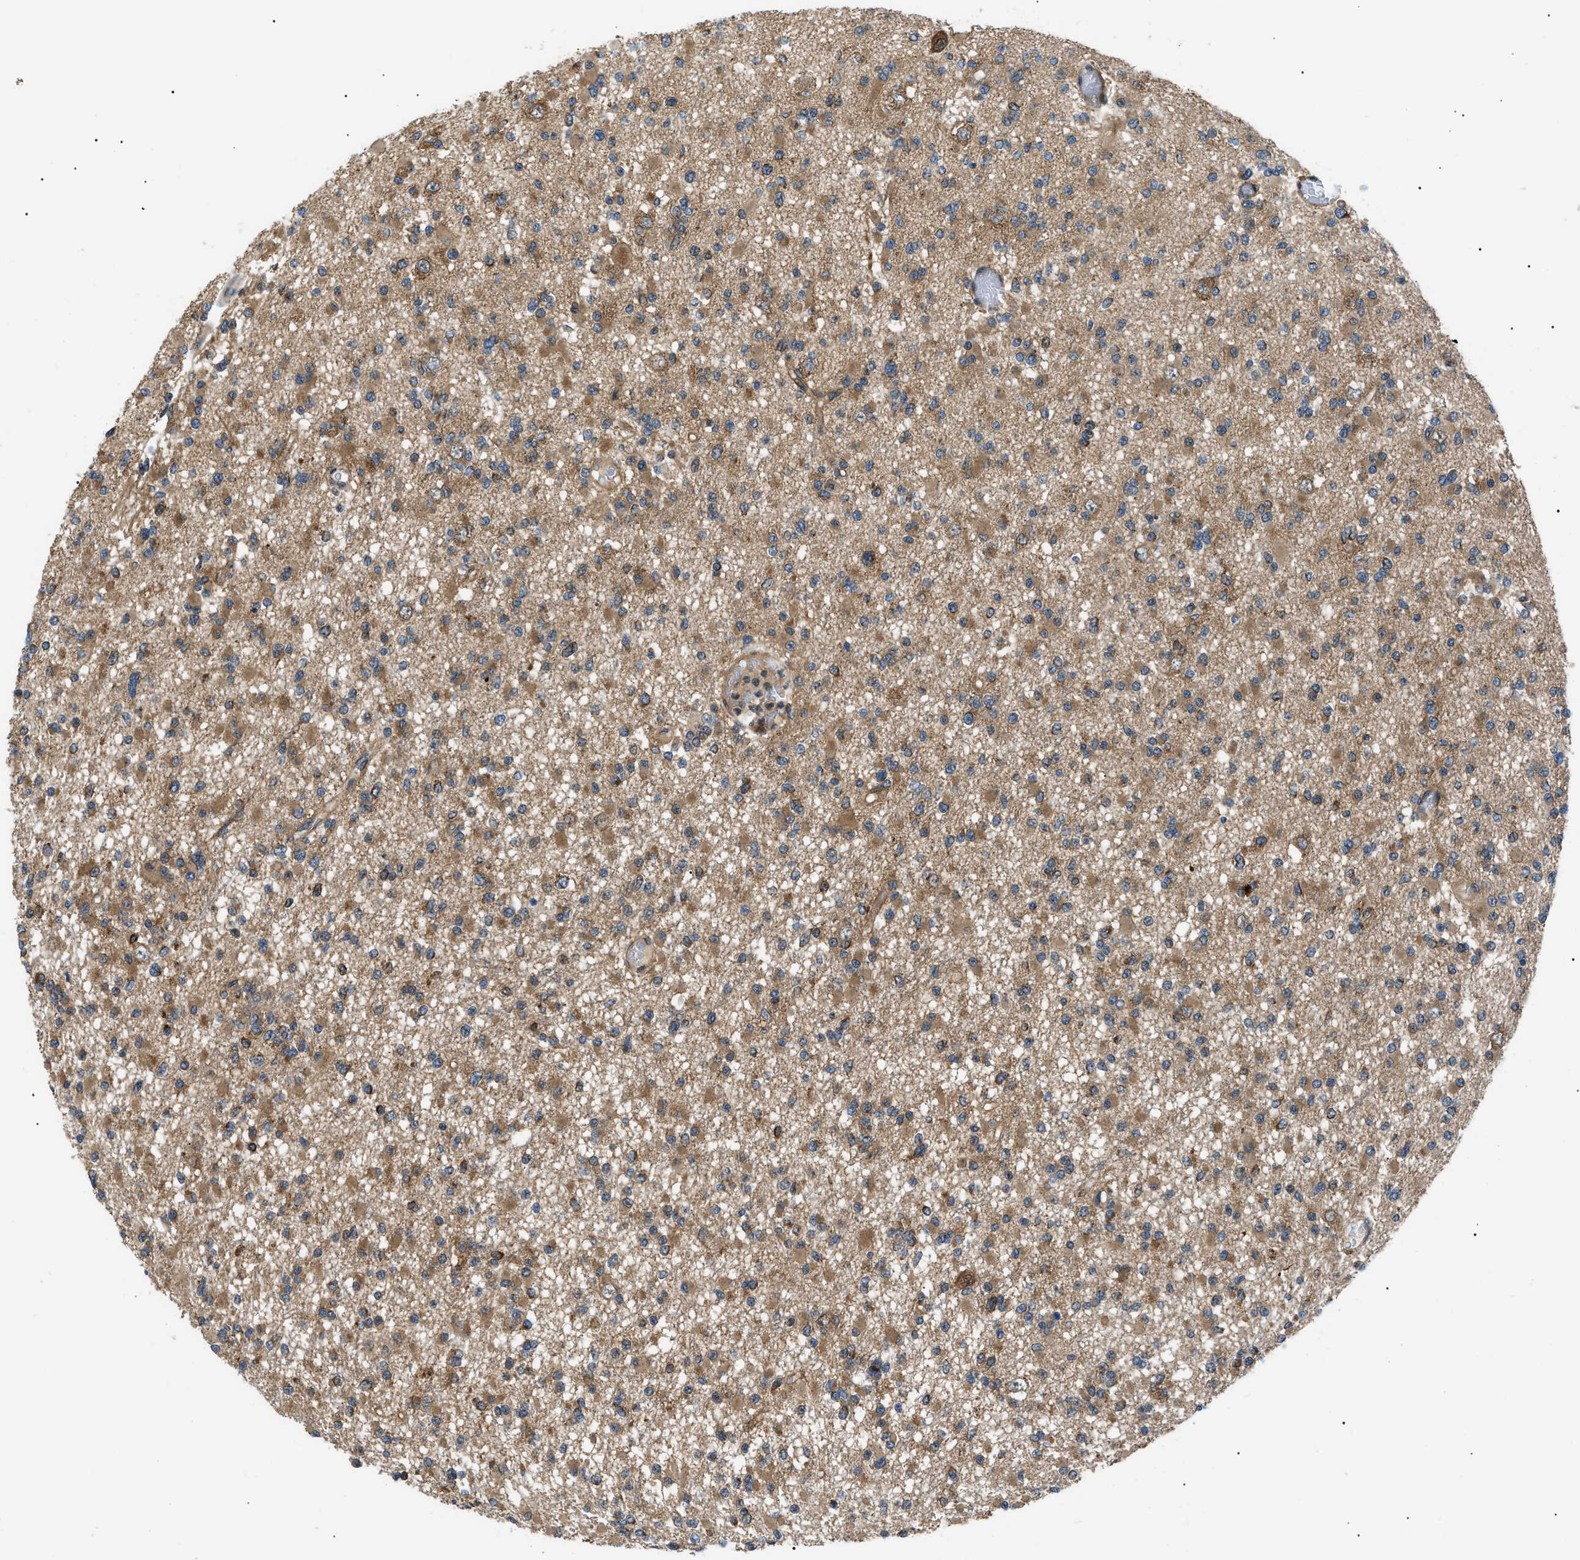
{"staining": {"intensity": "moderate", "quantity": "<25%", "location": "cytoplasmic/membranous"}, "tissue": "glioma", "cell_type": "Tumor cells", "image_type": "cancer", "snomed": [{"axis": "morphology", "description": "Glioma, malignant, Low grade"}, {"axis": "topography", "description": "Brain"}], "caption": "Moderate cytoplasmic/membranous positivity is present in about <25% of tumor cells in glioma.", "gene": "SRPK1", "patient": {"sex": "female", "age": 22}}